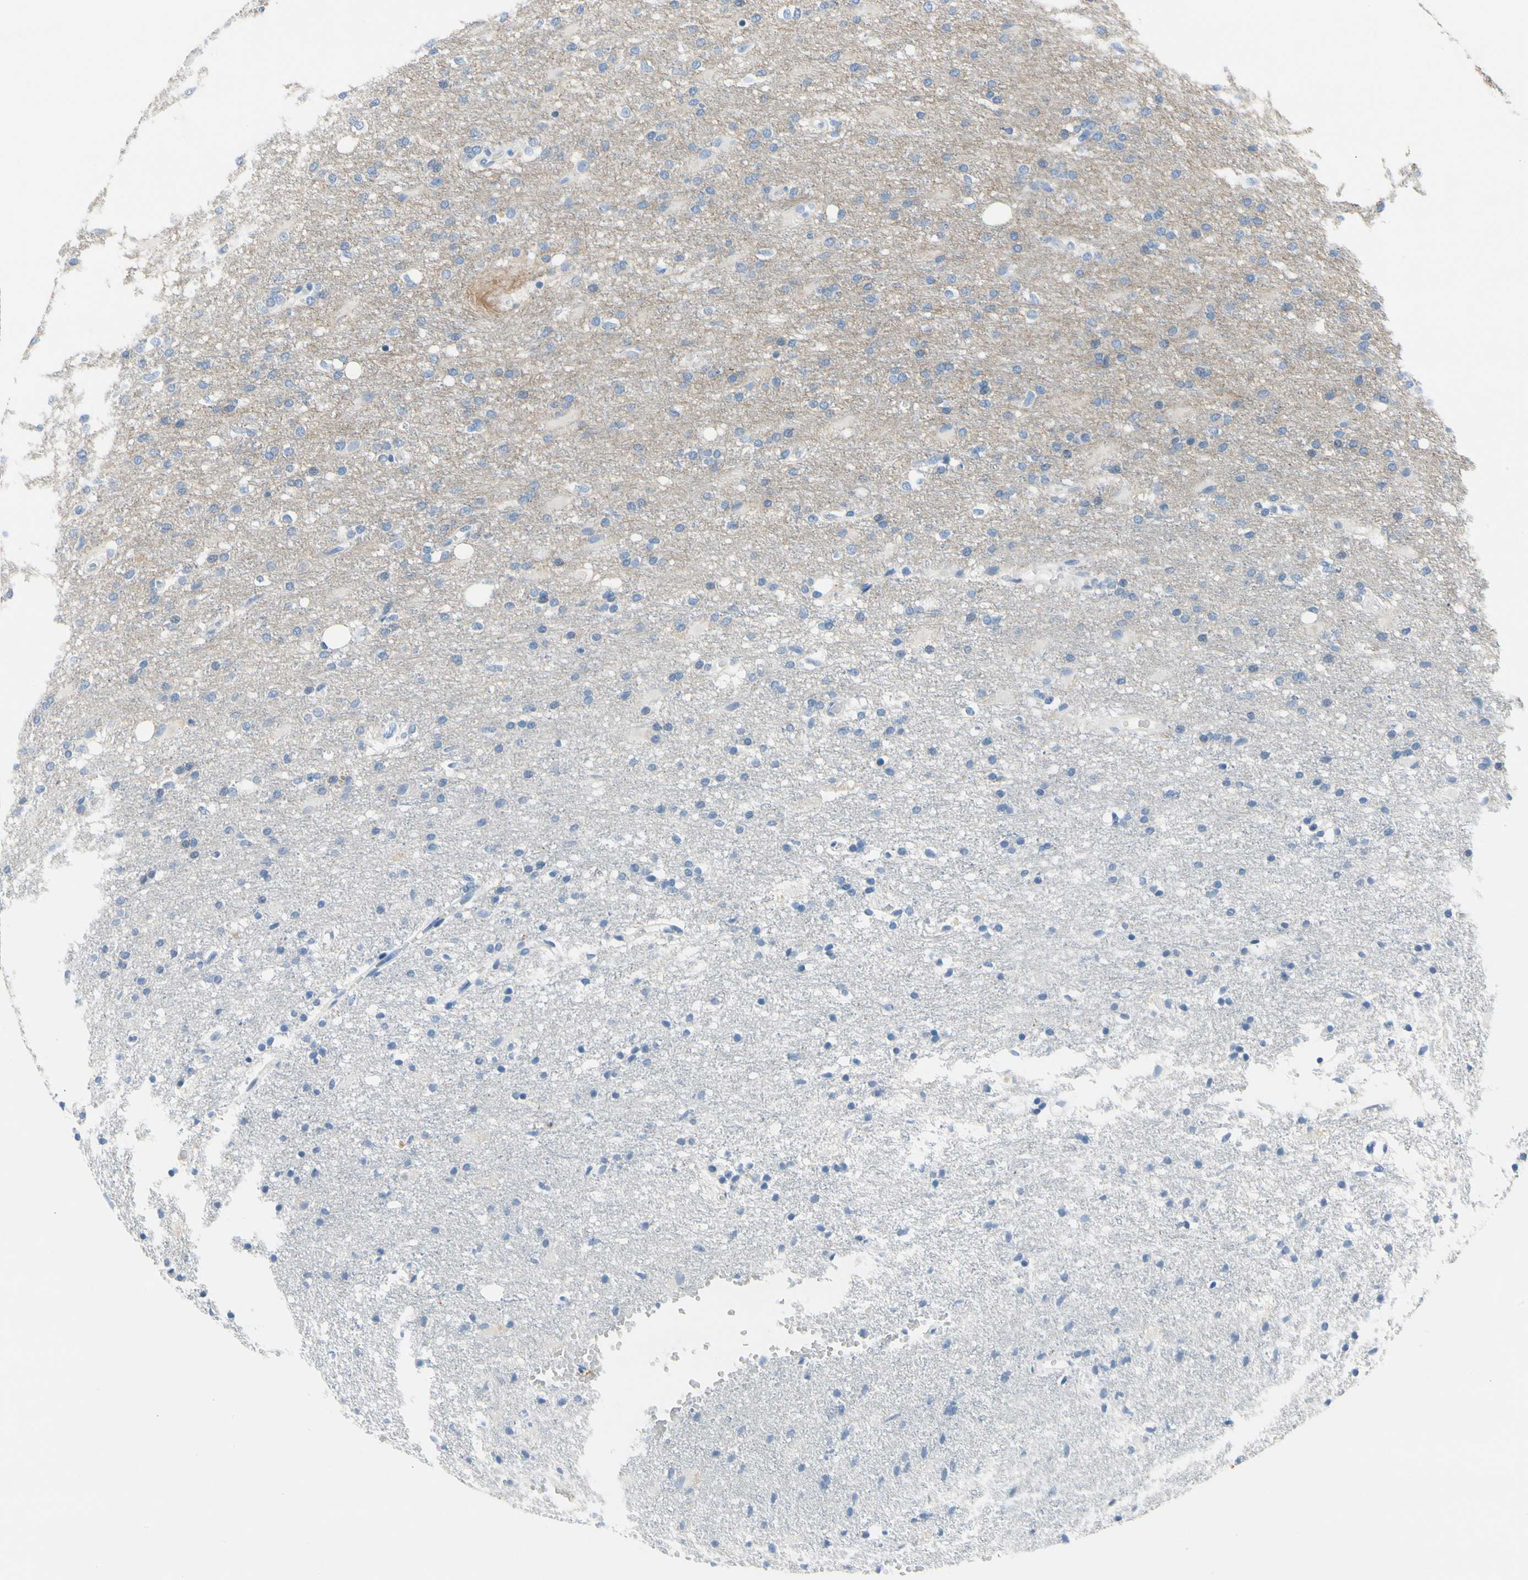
{"staining": {"intensity": "negative", "quantity": "none", "location": "none"}, "tissue": "glioma", "cell_type": "Tumor cells", "image_type": "cancer", "snomed": [{"axis": "morphology", "description": "Normal tissue, NOS"}, {"axis": "morphology", "description": "Glioma, malignant, High grade"}, {"axis": "topography", "description": "Cerebral cortex"}], "caption": "An image of high-grade glioma (malignant) stained for a protein displays no brown staining in tumor cells. (Stains: DAB immunohistochemistry with hematoxylin counter stain, Microscopy: brightfield microscopy at high magnification).", "gene": "STXBP1", "patient": {"sex": "male", "age": 77}}